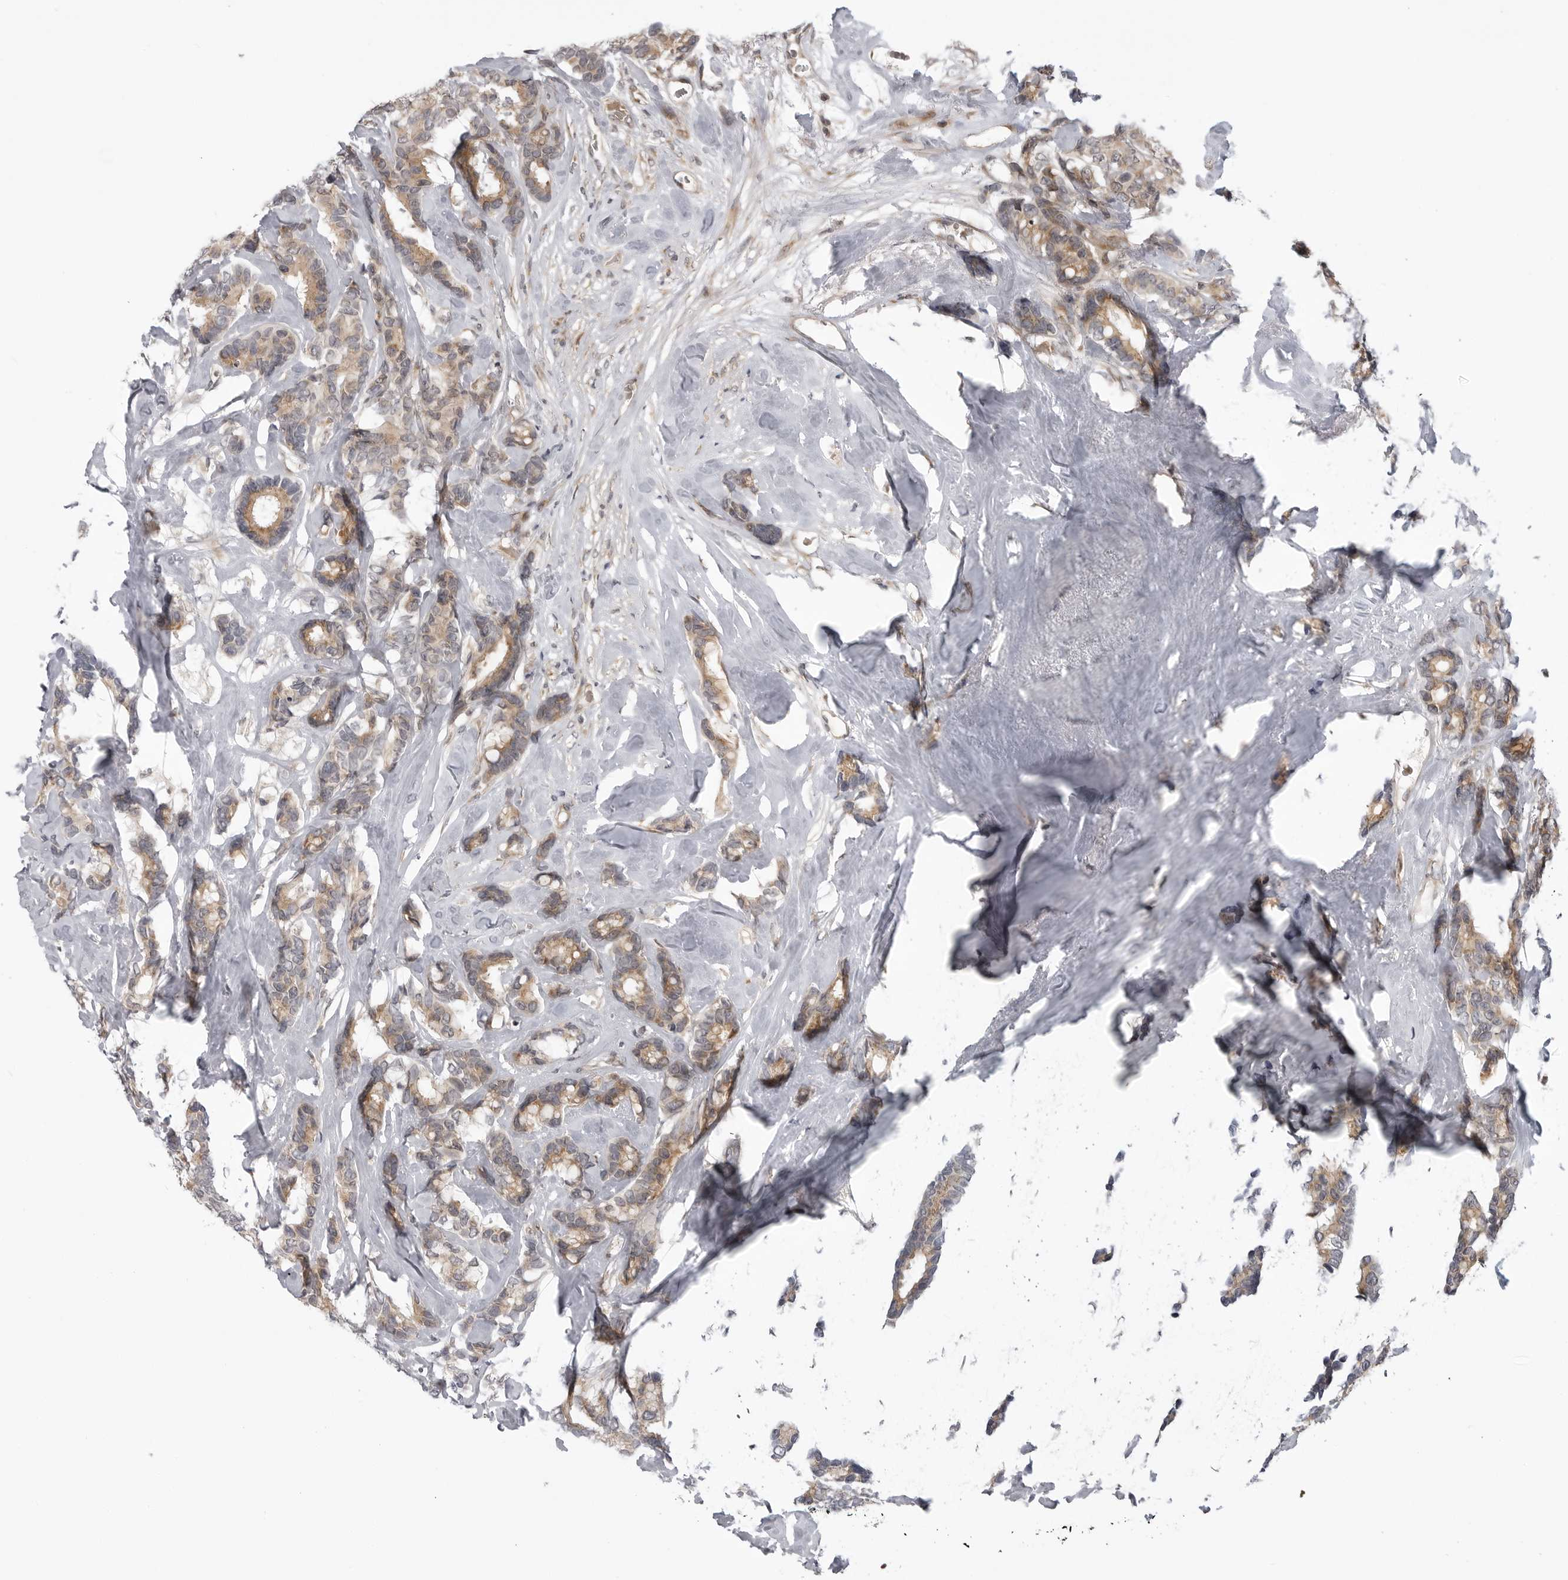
{"staining": {"intensity": "moderate", "quantity": ">75%", "location": "cytoplasmic/membranous"}, "tissue": "breast cancer", "cell_type": "Tumor cells", "image_type": "cancer", "snomed": [{"axis": "morphology", "description": "Duct carcinoma"}, {"axis": "topography", "description": "Breast"}], "caption": "Immunohistochemistry (IHC) (DAB (3,3'-diaminobenzidine)) staining of breast invasive ductal carcinoma displays moderate cytoplasmic/membranous protein positivity in about >75% of tumor cells. (IHC, brightfield microscopy, high magnification).", "gene": "LRRC45", "patient": {"sex": "female", "age": 87}}